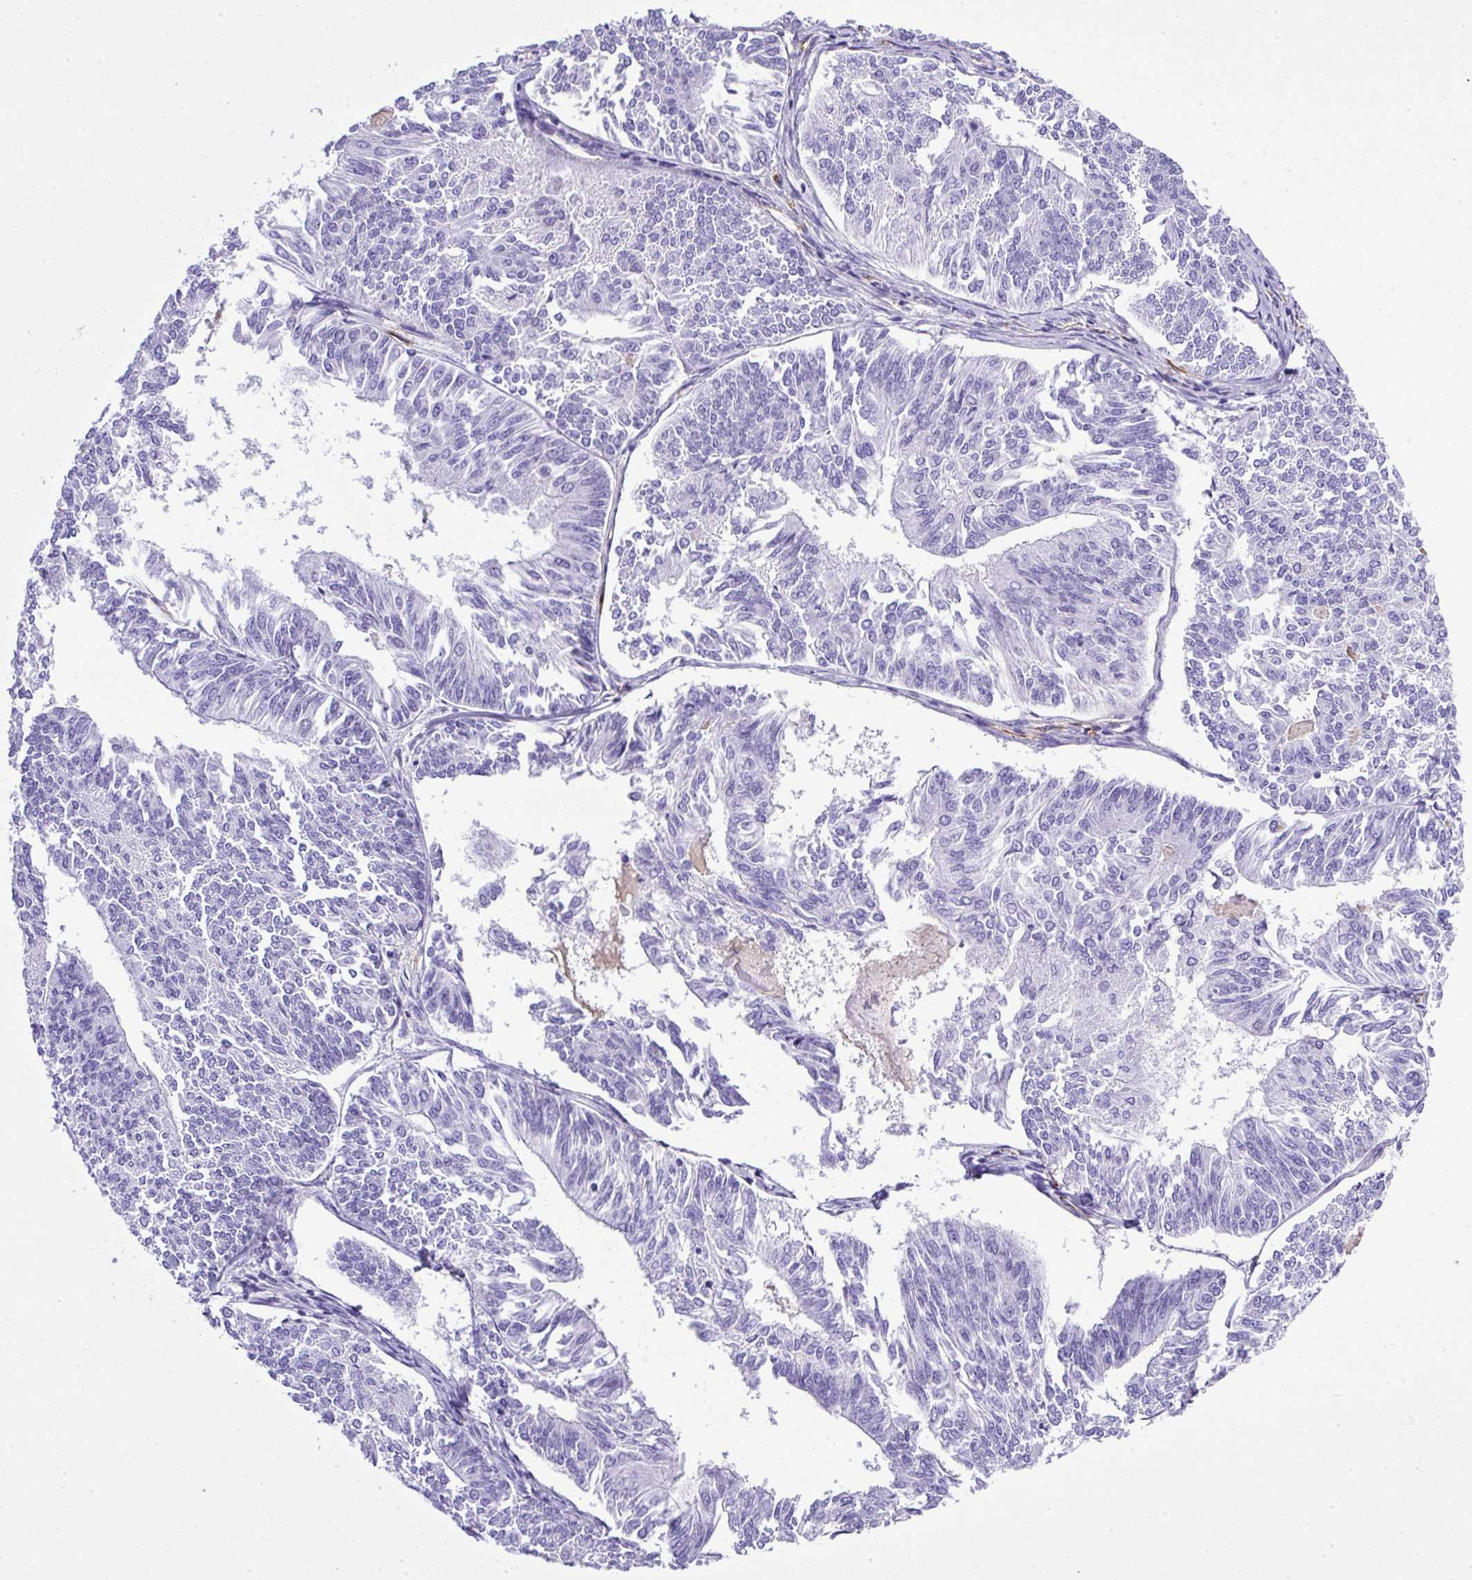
{"staining": {"intensity": "negative", "quantity": "none", "location": "none"}, "tissue": "endometrial cancer", "cell_type": "Tumor cells", "image_type": "cancer", "snomed": [{"axis": "morphology", "description": "Adenocarcinoma, NOS"}, {"axis": "topography", "description": "Endometrium"}], "caption": "This is an immunohistochemistry (IHC) image of human endometrial cancer (adenocarcinoma). There is no positivity in tumor cells.", "gene": "MAGEB5", "patient": {"sex": "female", "age": 58}}